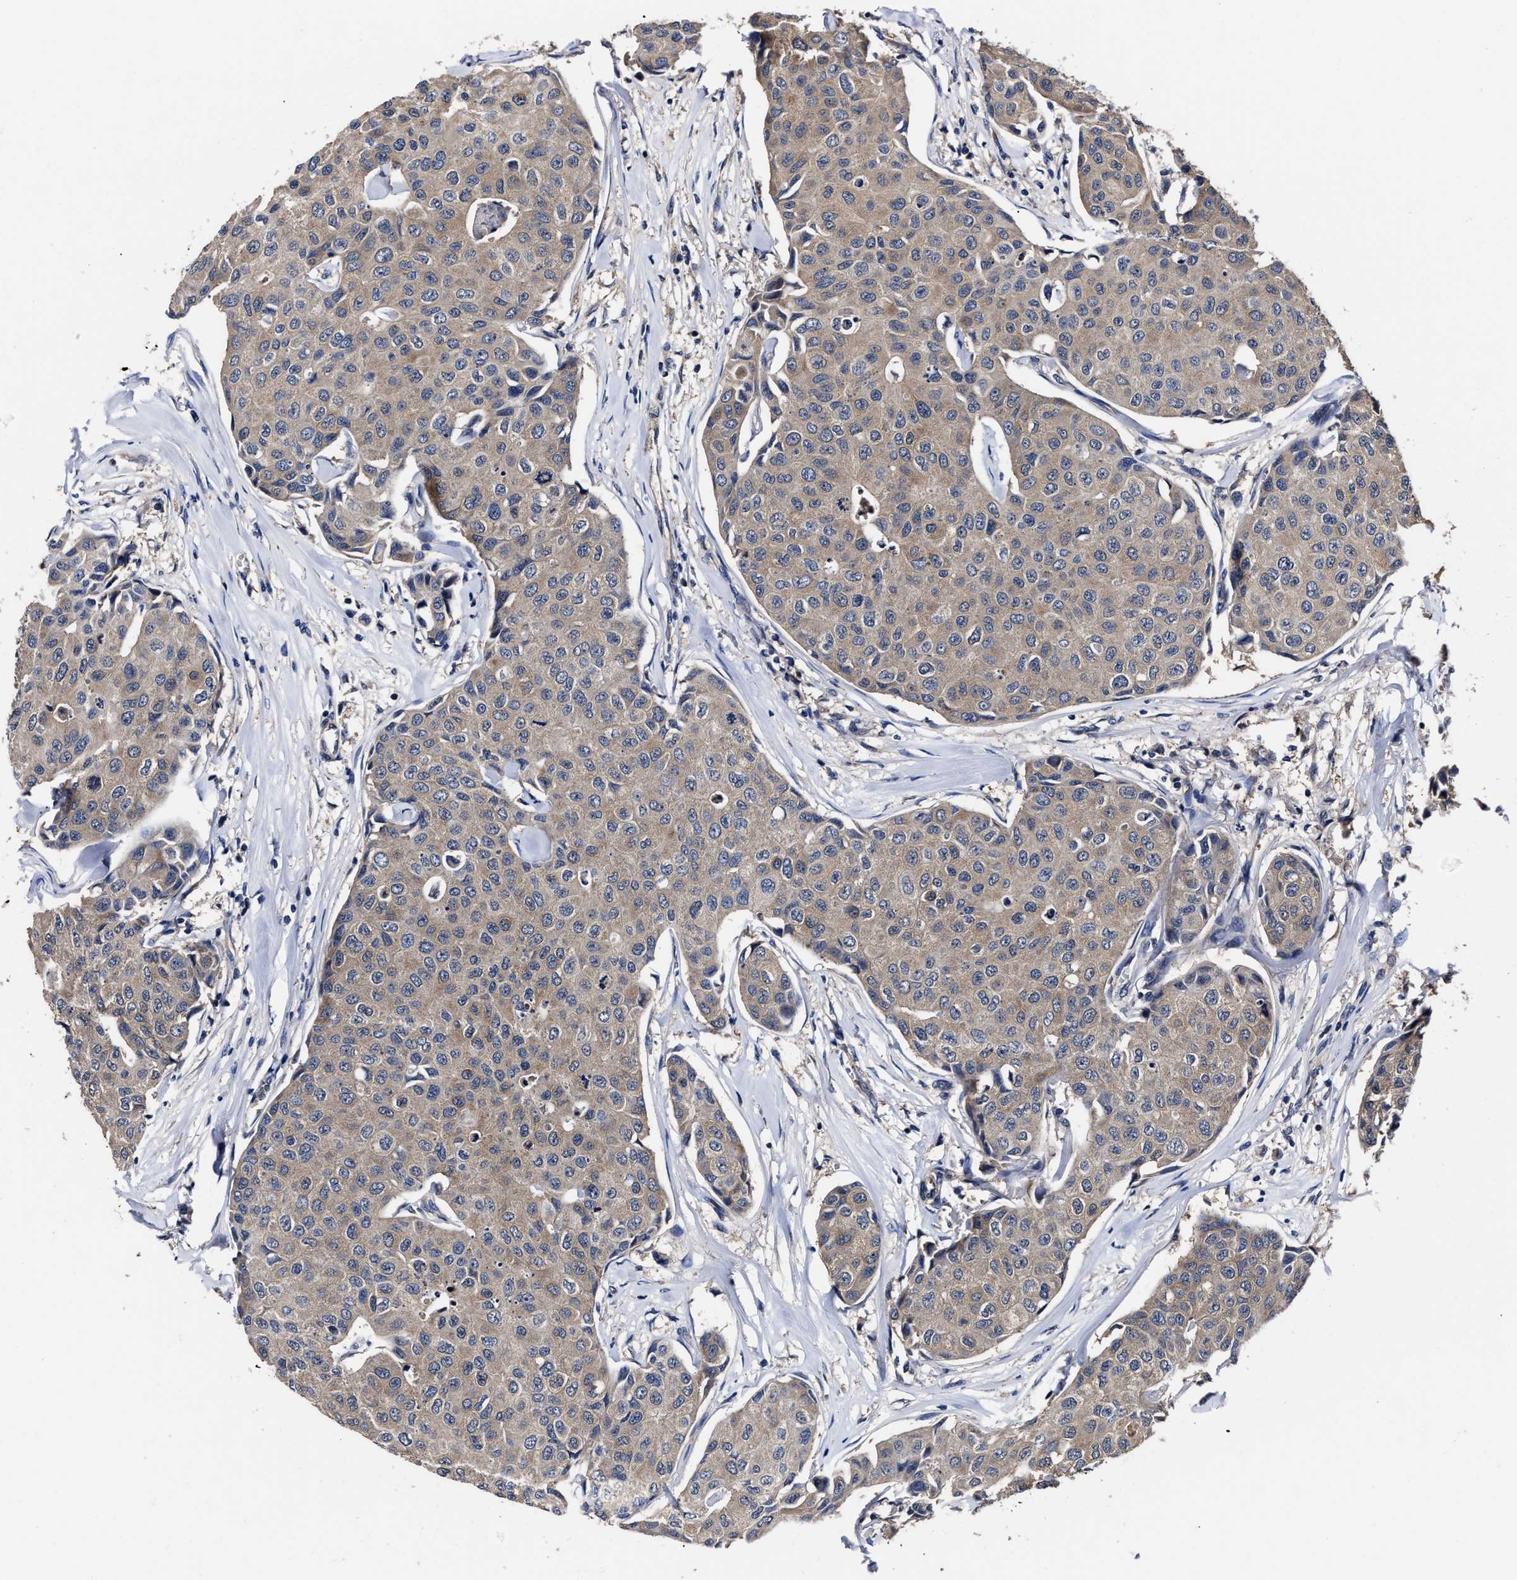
{"staining": {"intensity": "weak", "quantity": "25%-75%", "location": "cytoplasmic/membranous"}, "tissue": "breast cancer", "cell_type": "Tumor cells", "image_type": "cancer", "snomed": [{"axis": "morphology", "description": "Duct carcinoma"}, {"axis": "topography", "description": "Breast"}], "caption": "IHC (DAB) staining of human breast invasive ductal carcinoma shows weak cytoplasmic/membranous protein staining in approximately 25%-75% of tumor cells.", "gene": "SOCS5", "patient": {"sex": "female", "age": 80}}